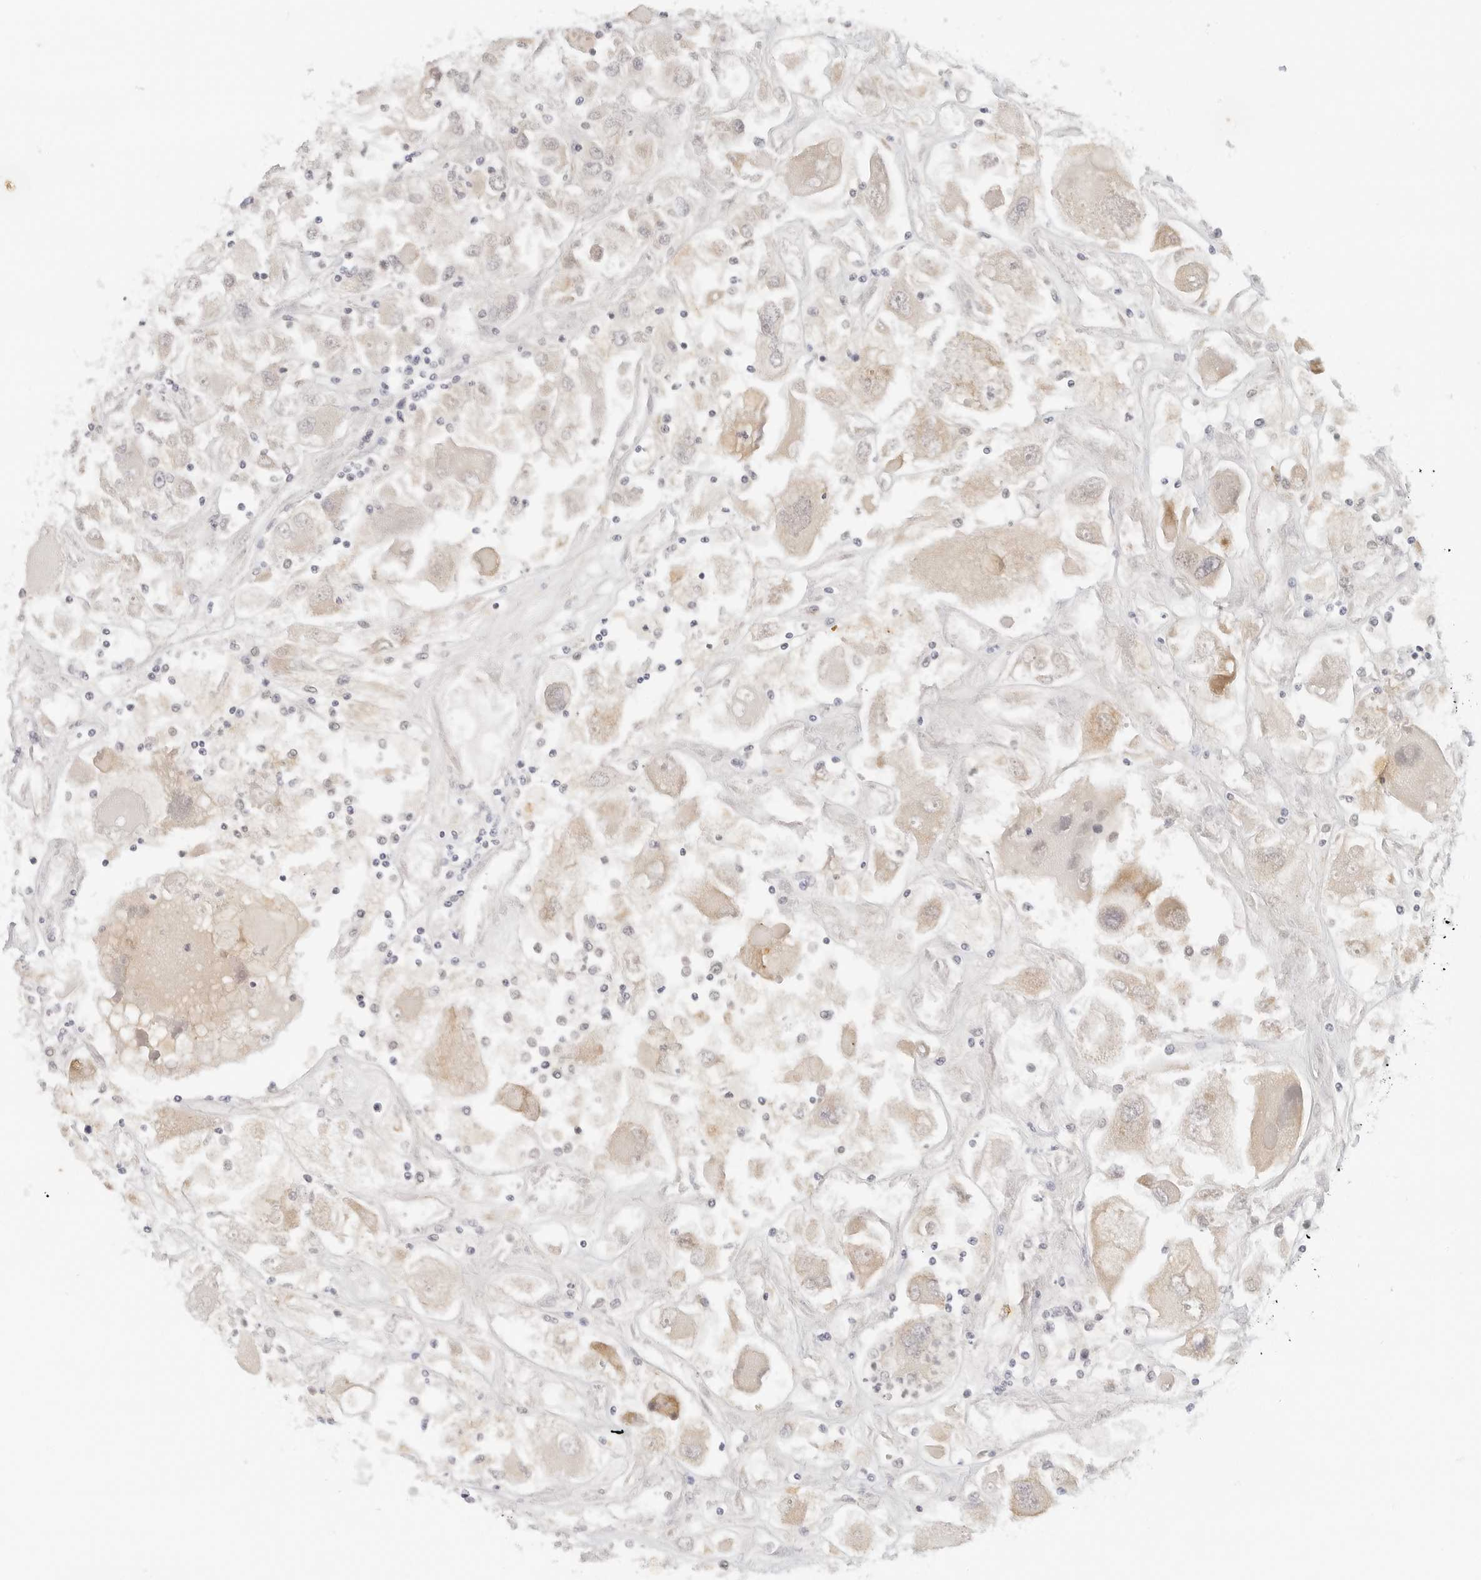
{"staining": {"intensity": "weak", "quantity": "<25%", "location": "cytoplasmic/membranous"}, "tissue": "renal cancer", "cell_type": "Tumor cells", "image_type": "cancer", "snomed": [{"axis": "morphology", "description": "Adenocarcinoma, NOS"}, {"axis": "topography", "description": "Kidney"}], "caption": "This image is of renal cancer (adenocarcinoma) stained with IHC to label a protein in brown with the nuclei are counter-stained blue. There is no positivity in tumor cells.", "gene": "NEO1", "patient": {"sex": "female", "age": 52}}